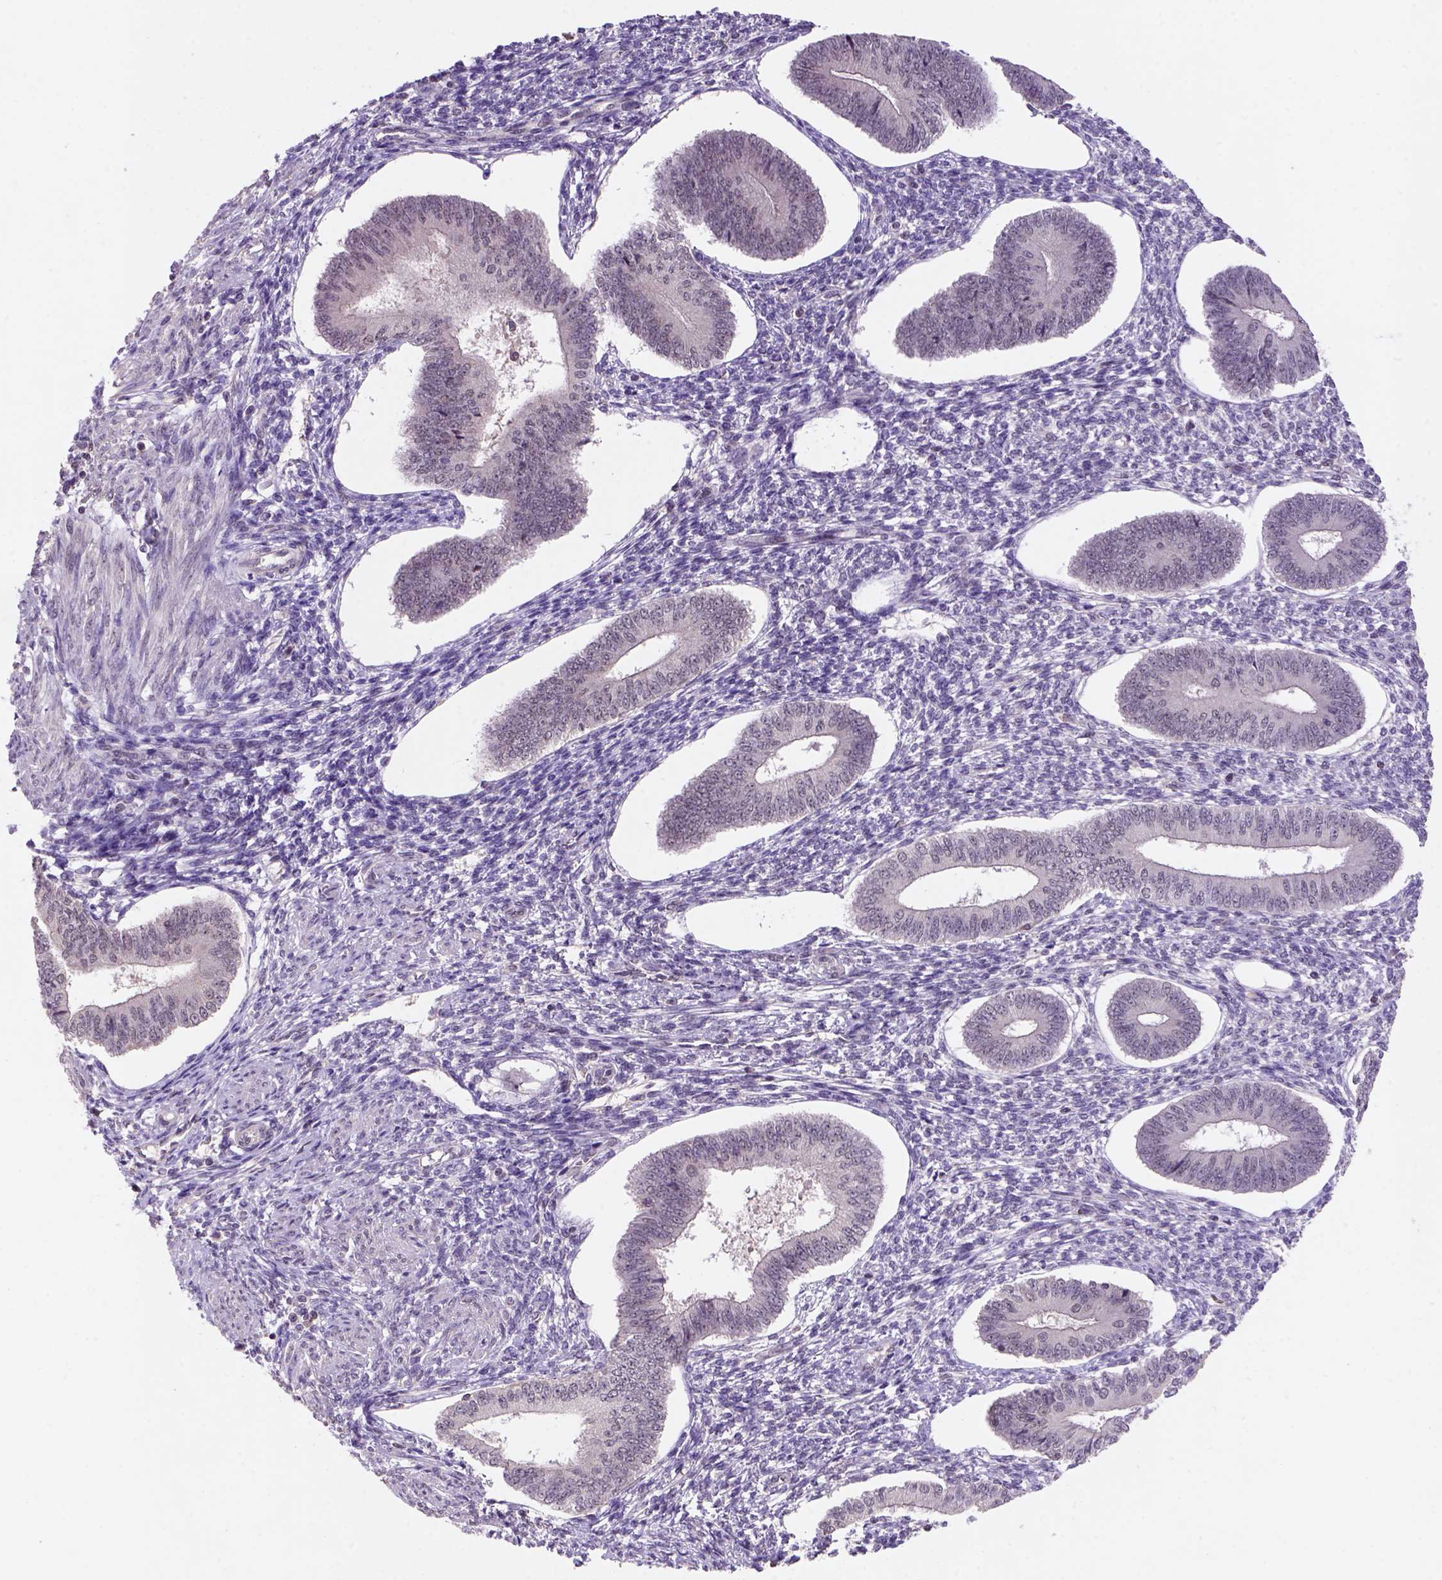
{"staining": {"intensity": "negative", "quantity": "none", "location": "none"}, "tissue": "endometrium", "cell_type": "Cells in endometrial stroma", "image_type": "normal", "snomed": [{"axis": "morphology", "description": "Normal tissue, NOS"}, {"axis": "topography", "description": "Endometrium"}], "caption": "Immunohistochemistry of normal human endometrium shows no positivity in cells in endometrial stroma.", "gene": "SCML4", "patient": {"sex": "female", "age": 42}}